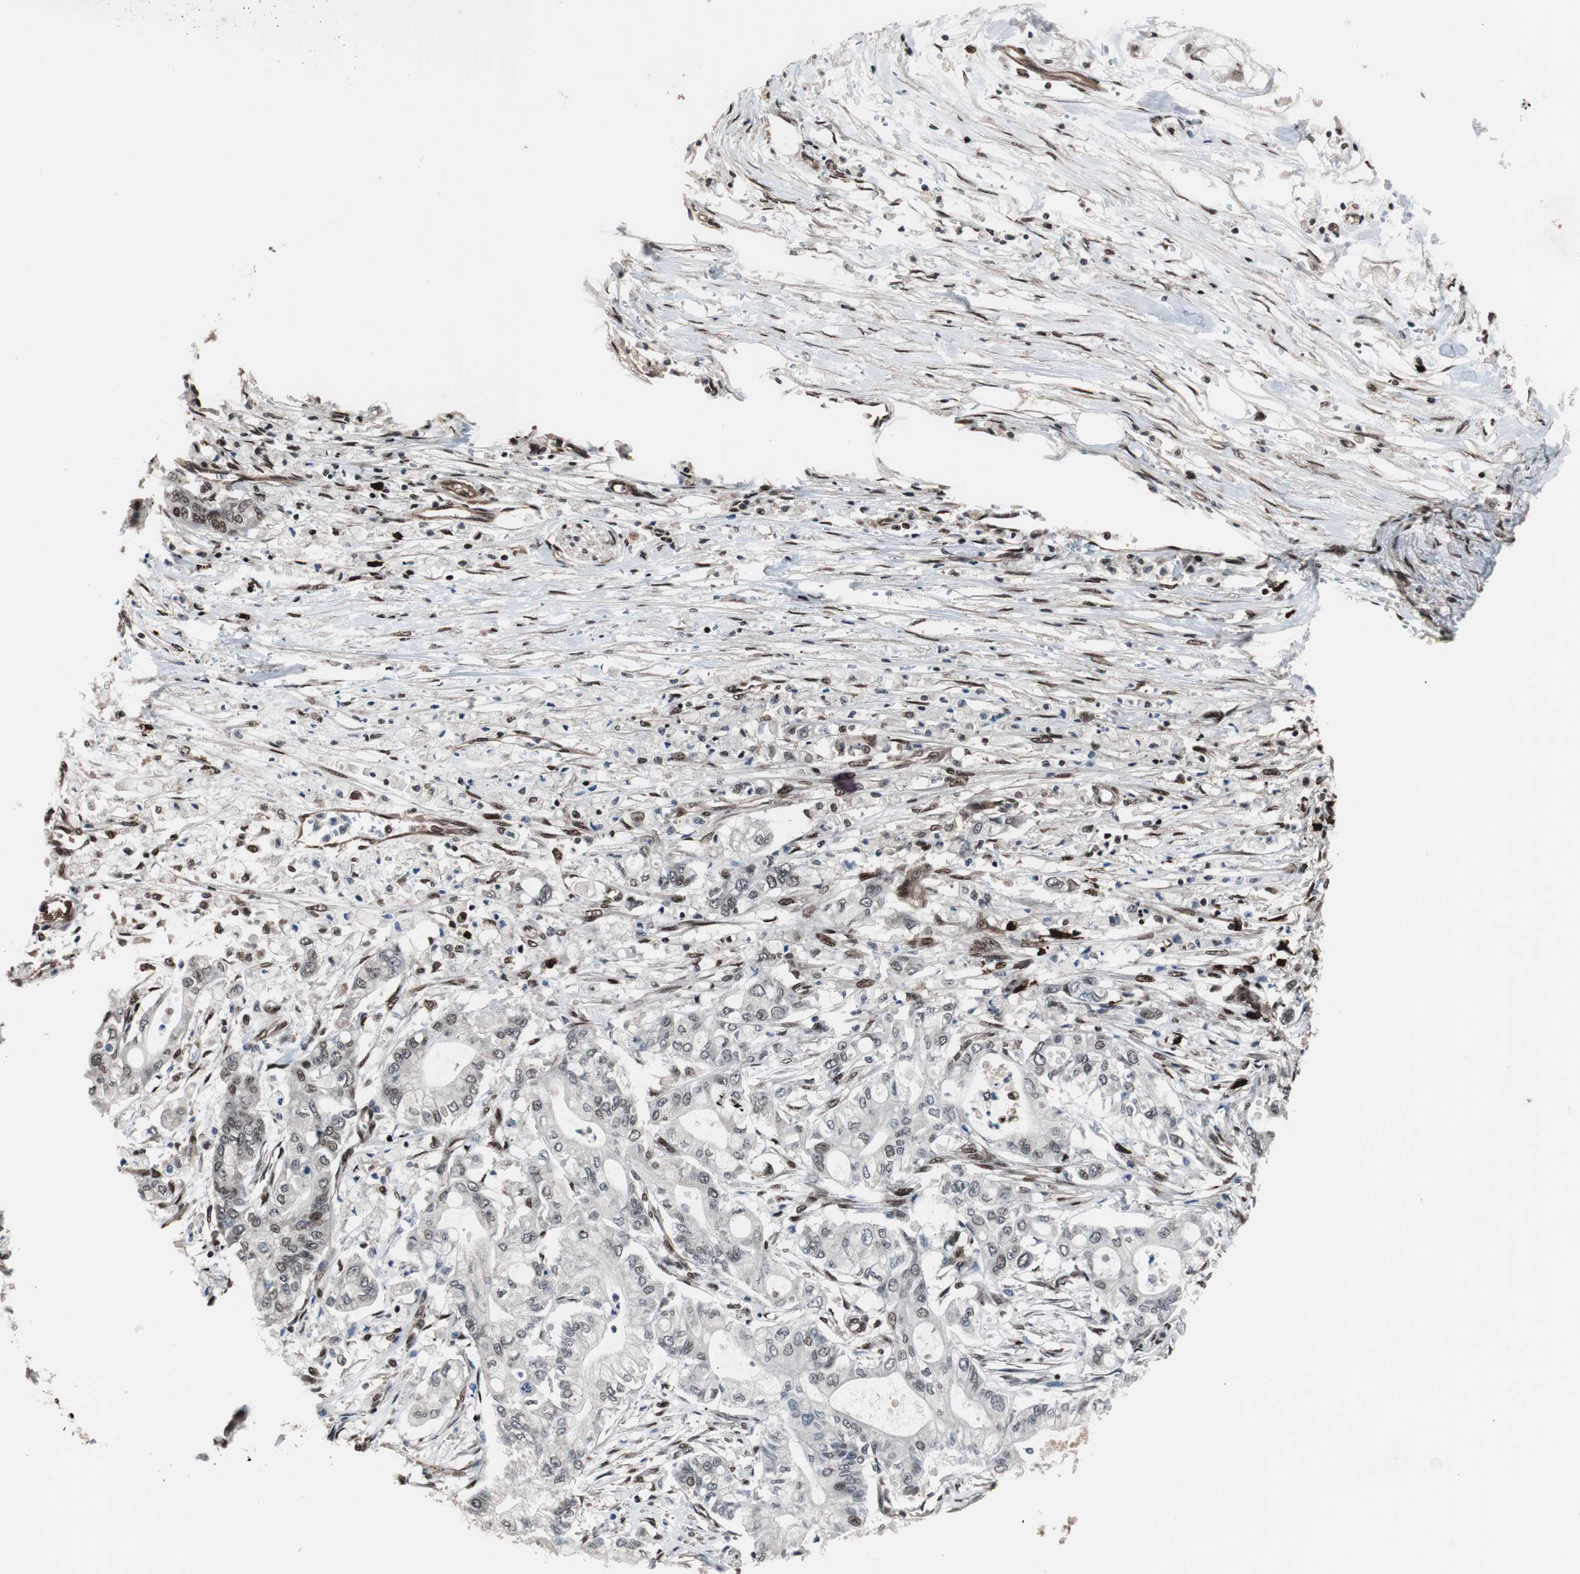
{"staining": {"intensity": "weak", "quantity": "<25%", "location": "nuclear"}, "tissue": "pancreatic cancer", "cell_type": "Tumor cells", "image_type": "cancer", "snomed": [{"axis": "morphology", "description": "Adenocarcinoma, NOS"}, {"axis": "topography", "description": "Pancreas"}], "caption": "Human adenocarcinoma (pancreatic) stained for a protein using immunohistochemistry (IHC) shows no positivity in tumor cells.", "gene": "POGZ", "patient": {"sex": "male", "age": 70}}